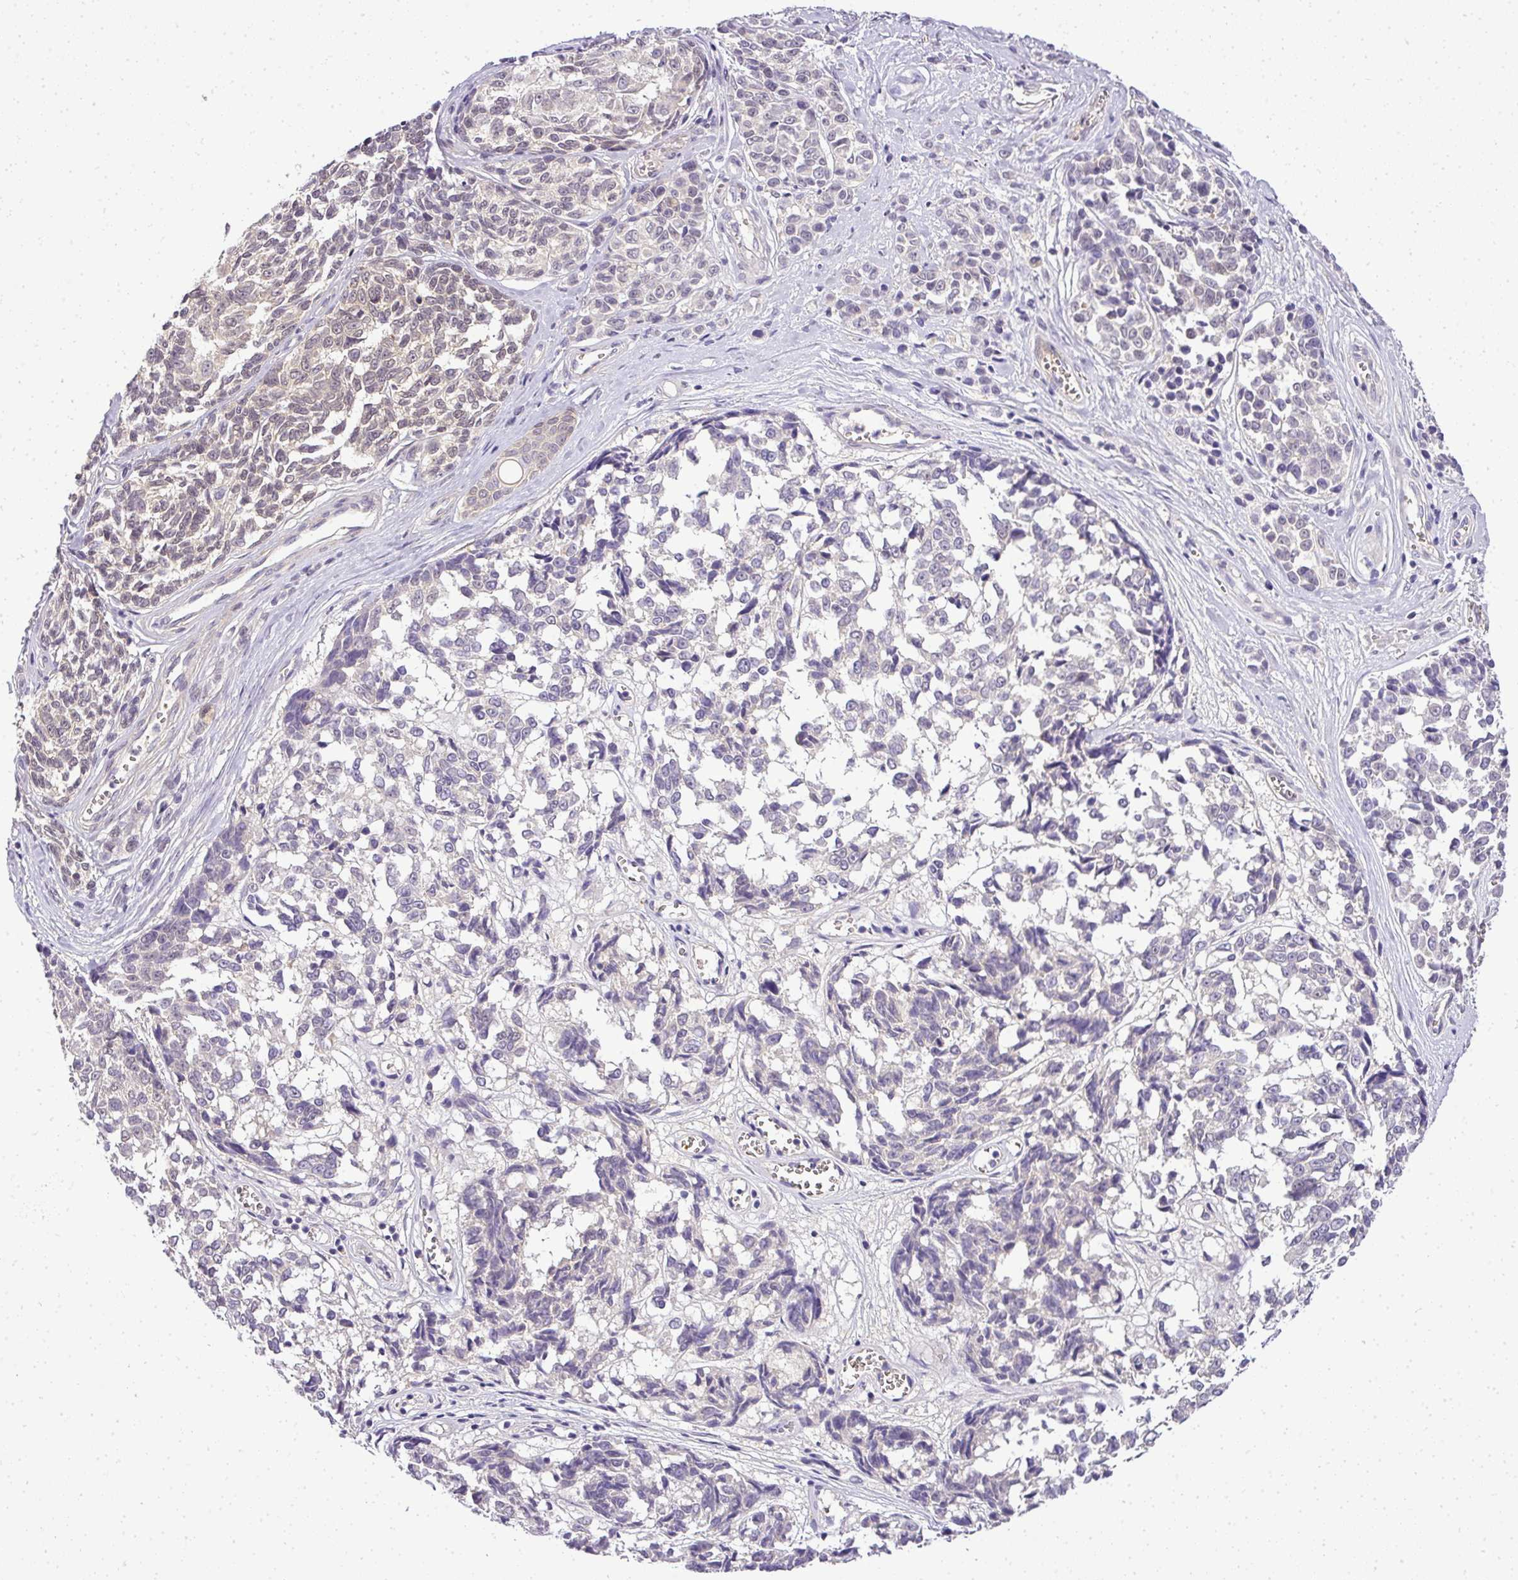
{"staining": {"intensity": "negative", "quantity": "none", "location": "none"}, "tissue": "melanoma", "cell_type": "Tumor cells", "image_type": "cancer", "snomed": [{"axis": "morphology", "description": "Malignant melanoma, NOS"}, {"axis": "topography", "description": "Skin"}], "caption": "A high-resolution histopathology image shows immunohistochemistry (IHC) staining of malignant melanoma, which shows no significant positivity in tumor cells. (Stains: DAB immunohistochemistry with hematoxylin counter stain, Microscopy: brightfield microscopy at high magnification).", "gene": "ADH5", "patient": {"sex": "female", "age": 64}}